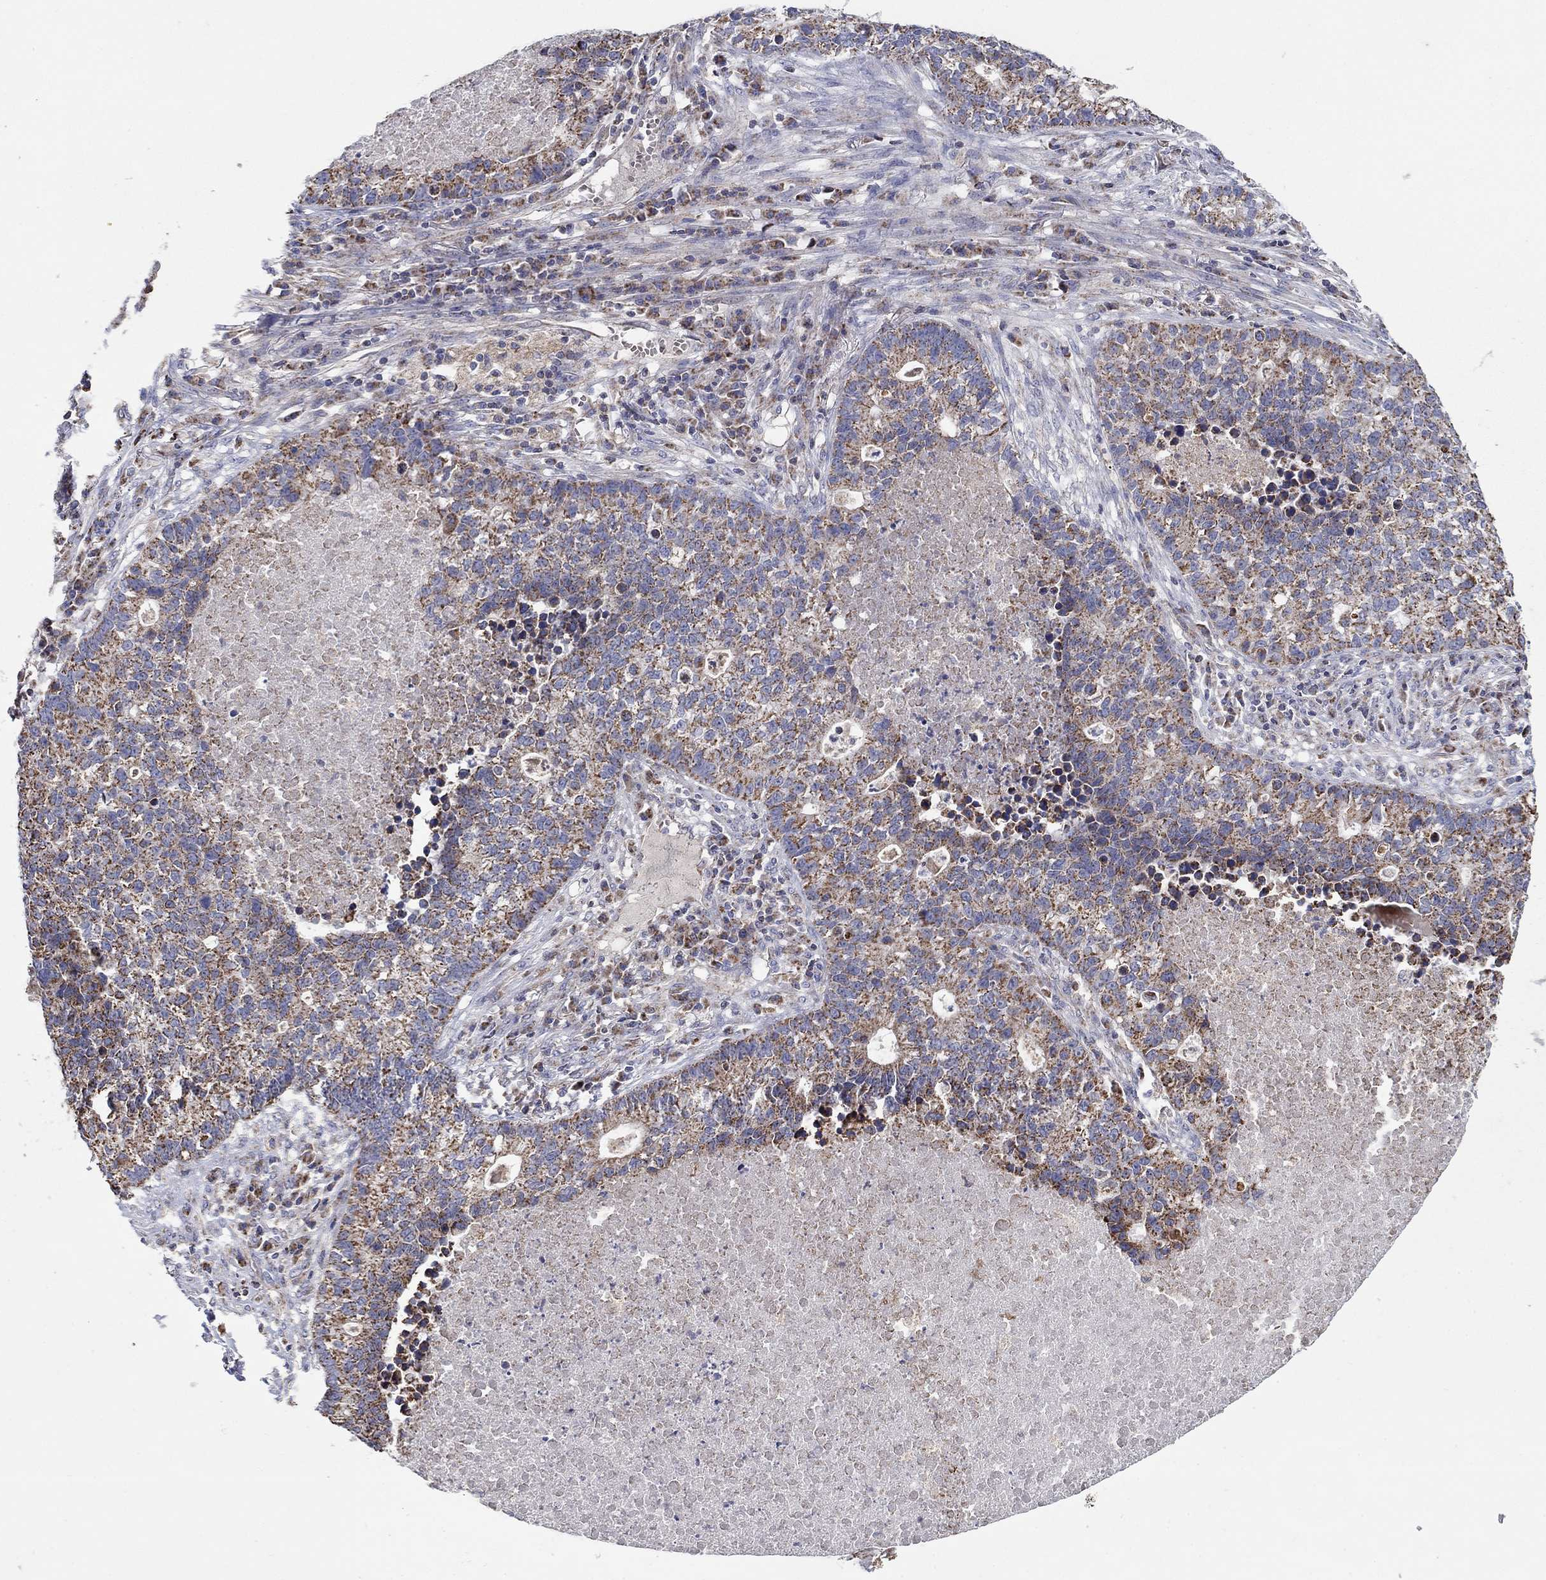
{"staining": {"intensity": "moderate", "quantity": "25%-75%", "location": "cytoplasmic/membranous"}, "tissue": "lung cancer", "cell_type": "Tumor cells", "image_type": "cancer", "snomed": [{"axis": "morphology", "description": "Adenocarcinoma, NOS"}, {"axis": "topography", "description": "Lung"}], "caption": "This image exhibits immunohistochemistry staining of human adenocarcinoma (lung), with medium moderate cytoplasmic/membranous positivity in approximately 25%-75% of tumor cells.", "gene": "HPS5", "patient": {"sex": "male", "age": 57}}